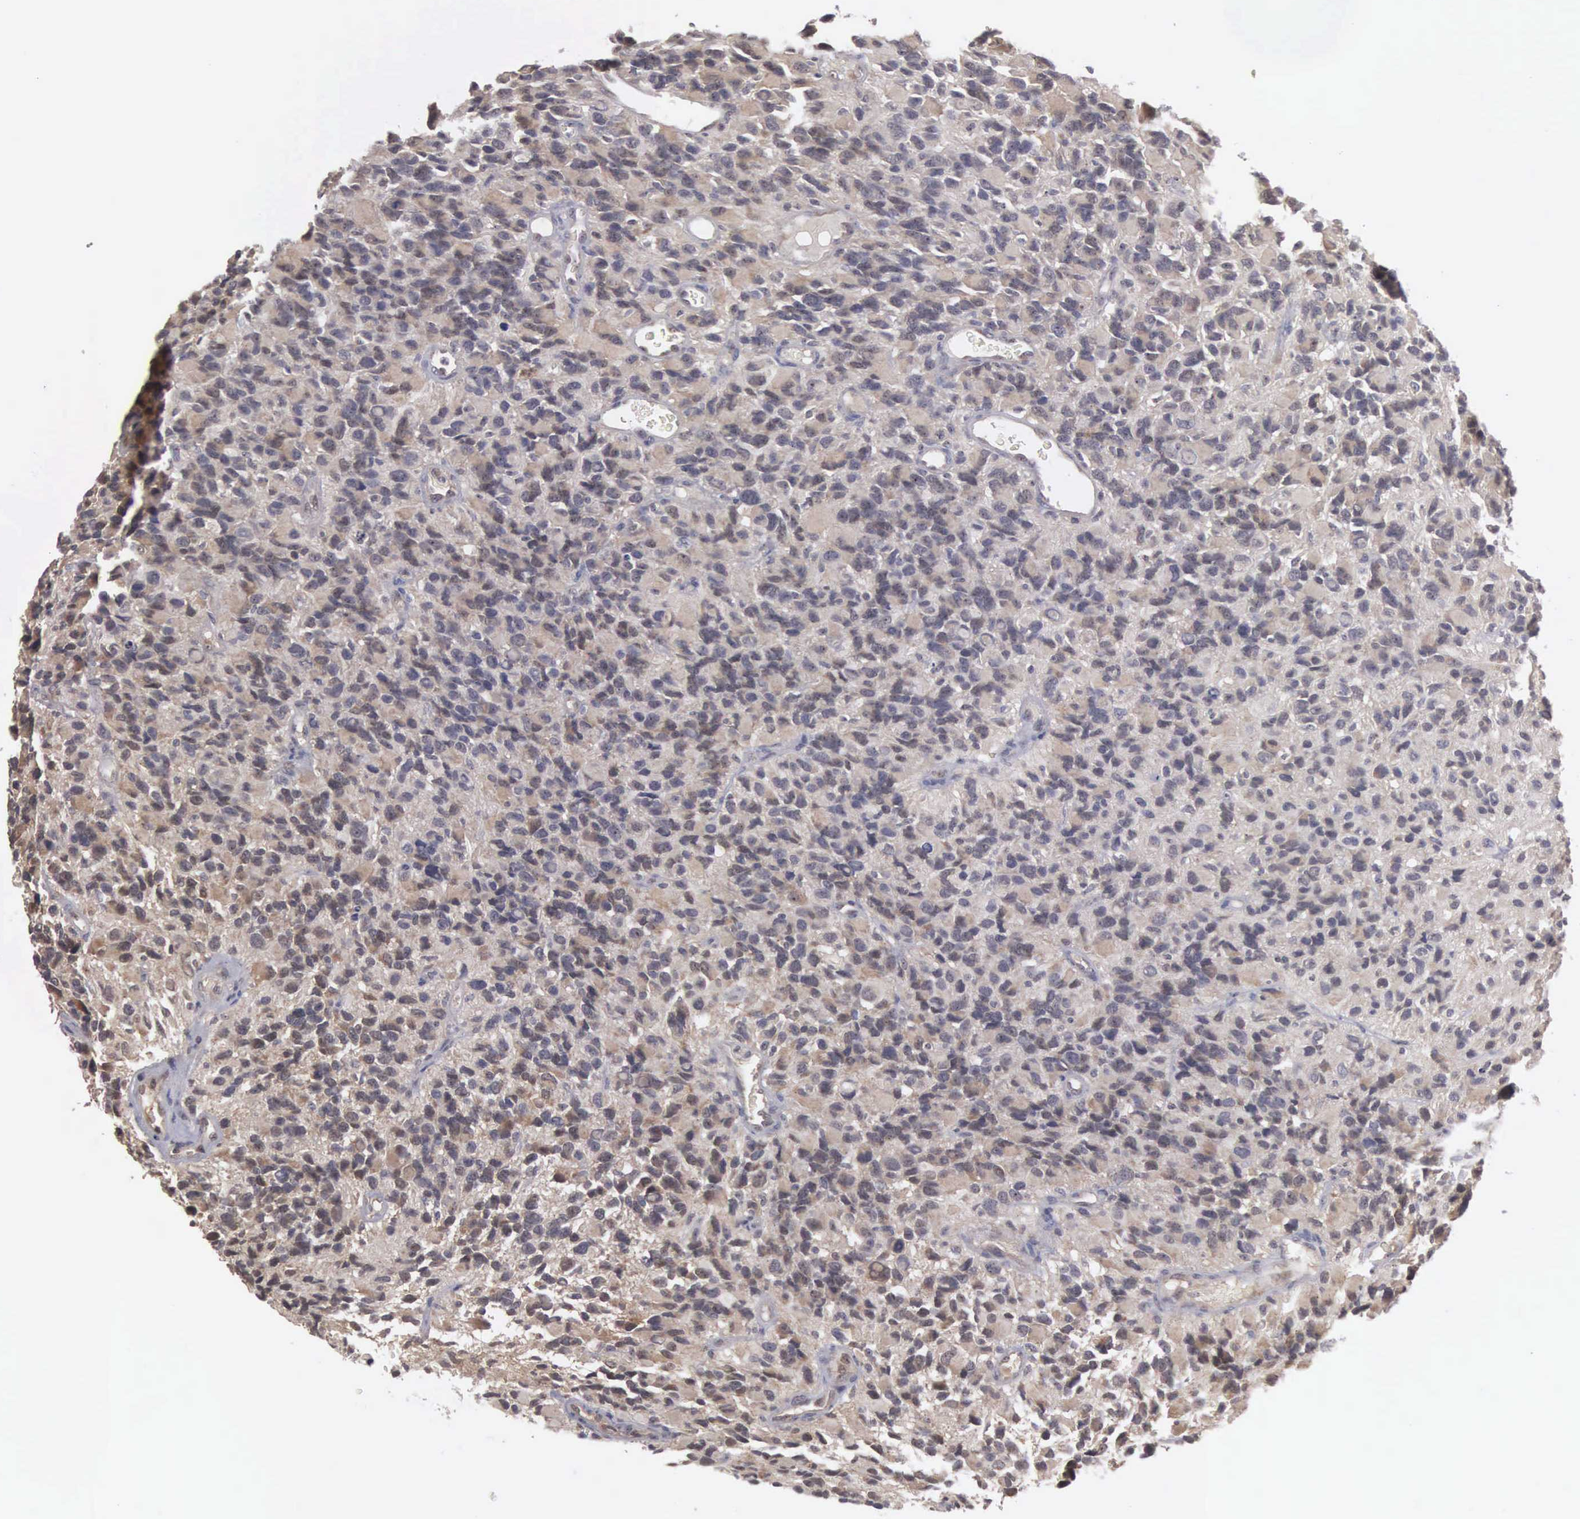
{"staining": {"intensity": "negative", "quantity": "none", "location": "none"}, "tissue": "glioma", "cell_type": "Tumor cells", "image_type": "cancer", "snomed": [{"axis": "morphology", "description": "Glioma, malignant, High grade"}, {"axis": "topography", "description": "Brain"}], "caption": "Tumor cells are negative for protein expression in human malignant high-grade glioma.", "gene": "AMN", "patient": {"sex": "male", "age": 77}}